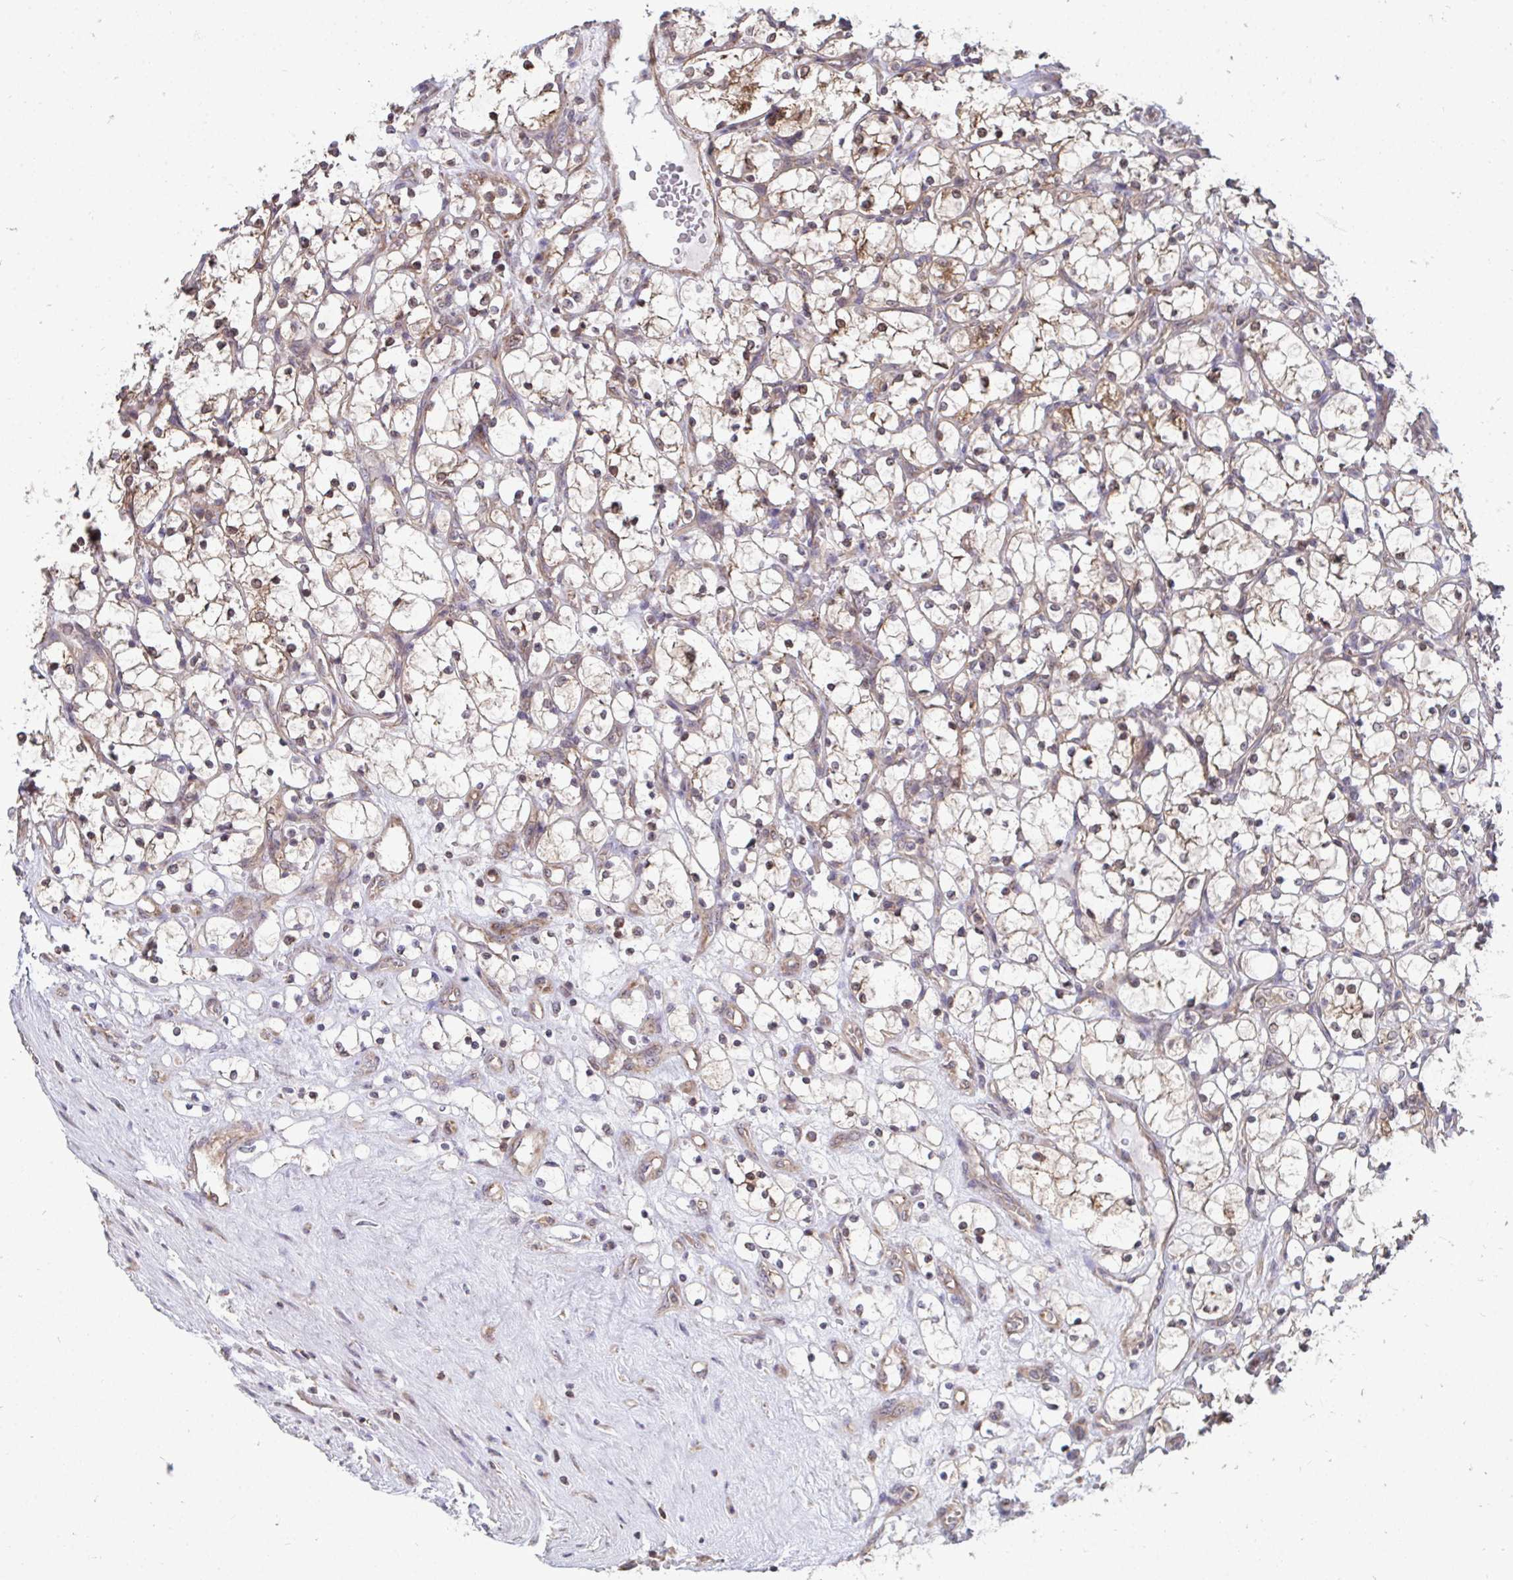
{"staining": {"intensity": "weak", "quantity": ">75%", "location": "cytoplasmic/membranous"}, "tissue": "renal cancer", "cell_type": "Tumor cells", "image_type": "cancer", "snomed": [{"axis": "morphology", "description": "Adenocarcinoma, NOS"}, {"axis": "topography", "description": "Kidney"}], "caption": "Weak cytoplasmic/membranous expression is seen in approximately >75% of tumor cells in renal adenocarcinoma.", "gene": "DNAJA2", "patient": {"sex": "female", "age": 69}}